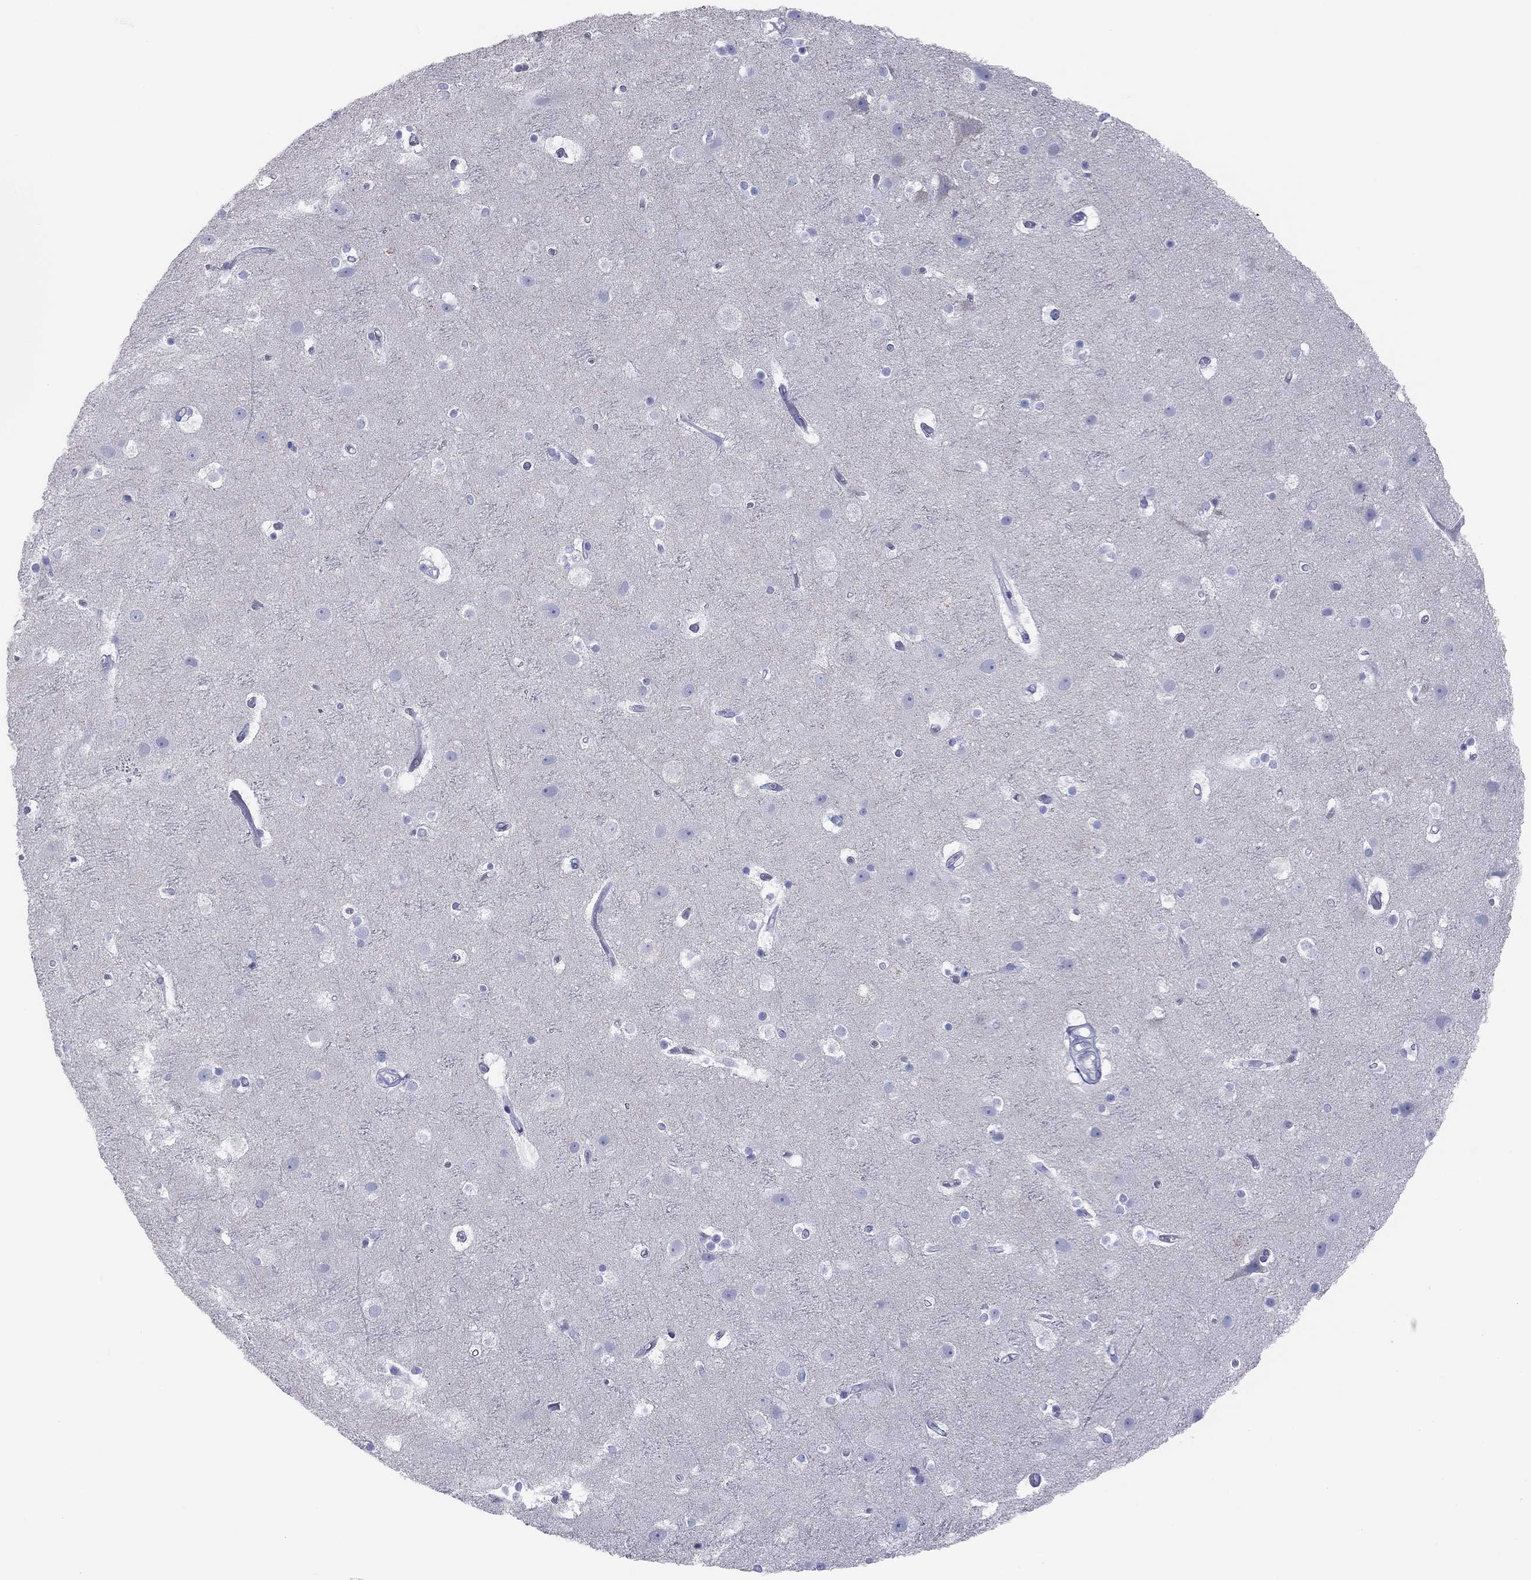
{"staining": {"intensity": "negative", "quantity": "none", "location": "none"}, "tissue": "cerebral cortex", "cell_type": "Endothelial cells", "image_type": "normal", "snomed": [{"axis": "morphology", "description": "Normal tissue, NOS"}, {"axis": "topography", "description": "Cerebral cortex"}], "caption": "There is no significant positivity in endothelial cells of cerebral cortex. Brightfield microscopy of immunohistochemistry (IHC) stained with DAB (brown) and hematoxylin (blue), captured at high magnification.", "gene": "VSIG10", "patient": {"sex": "female", "age": 52}}